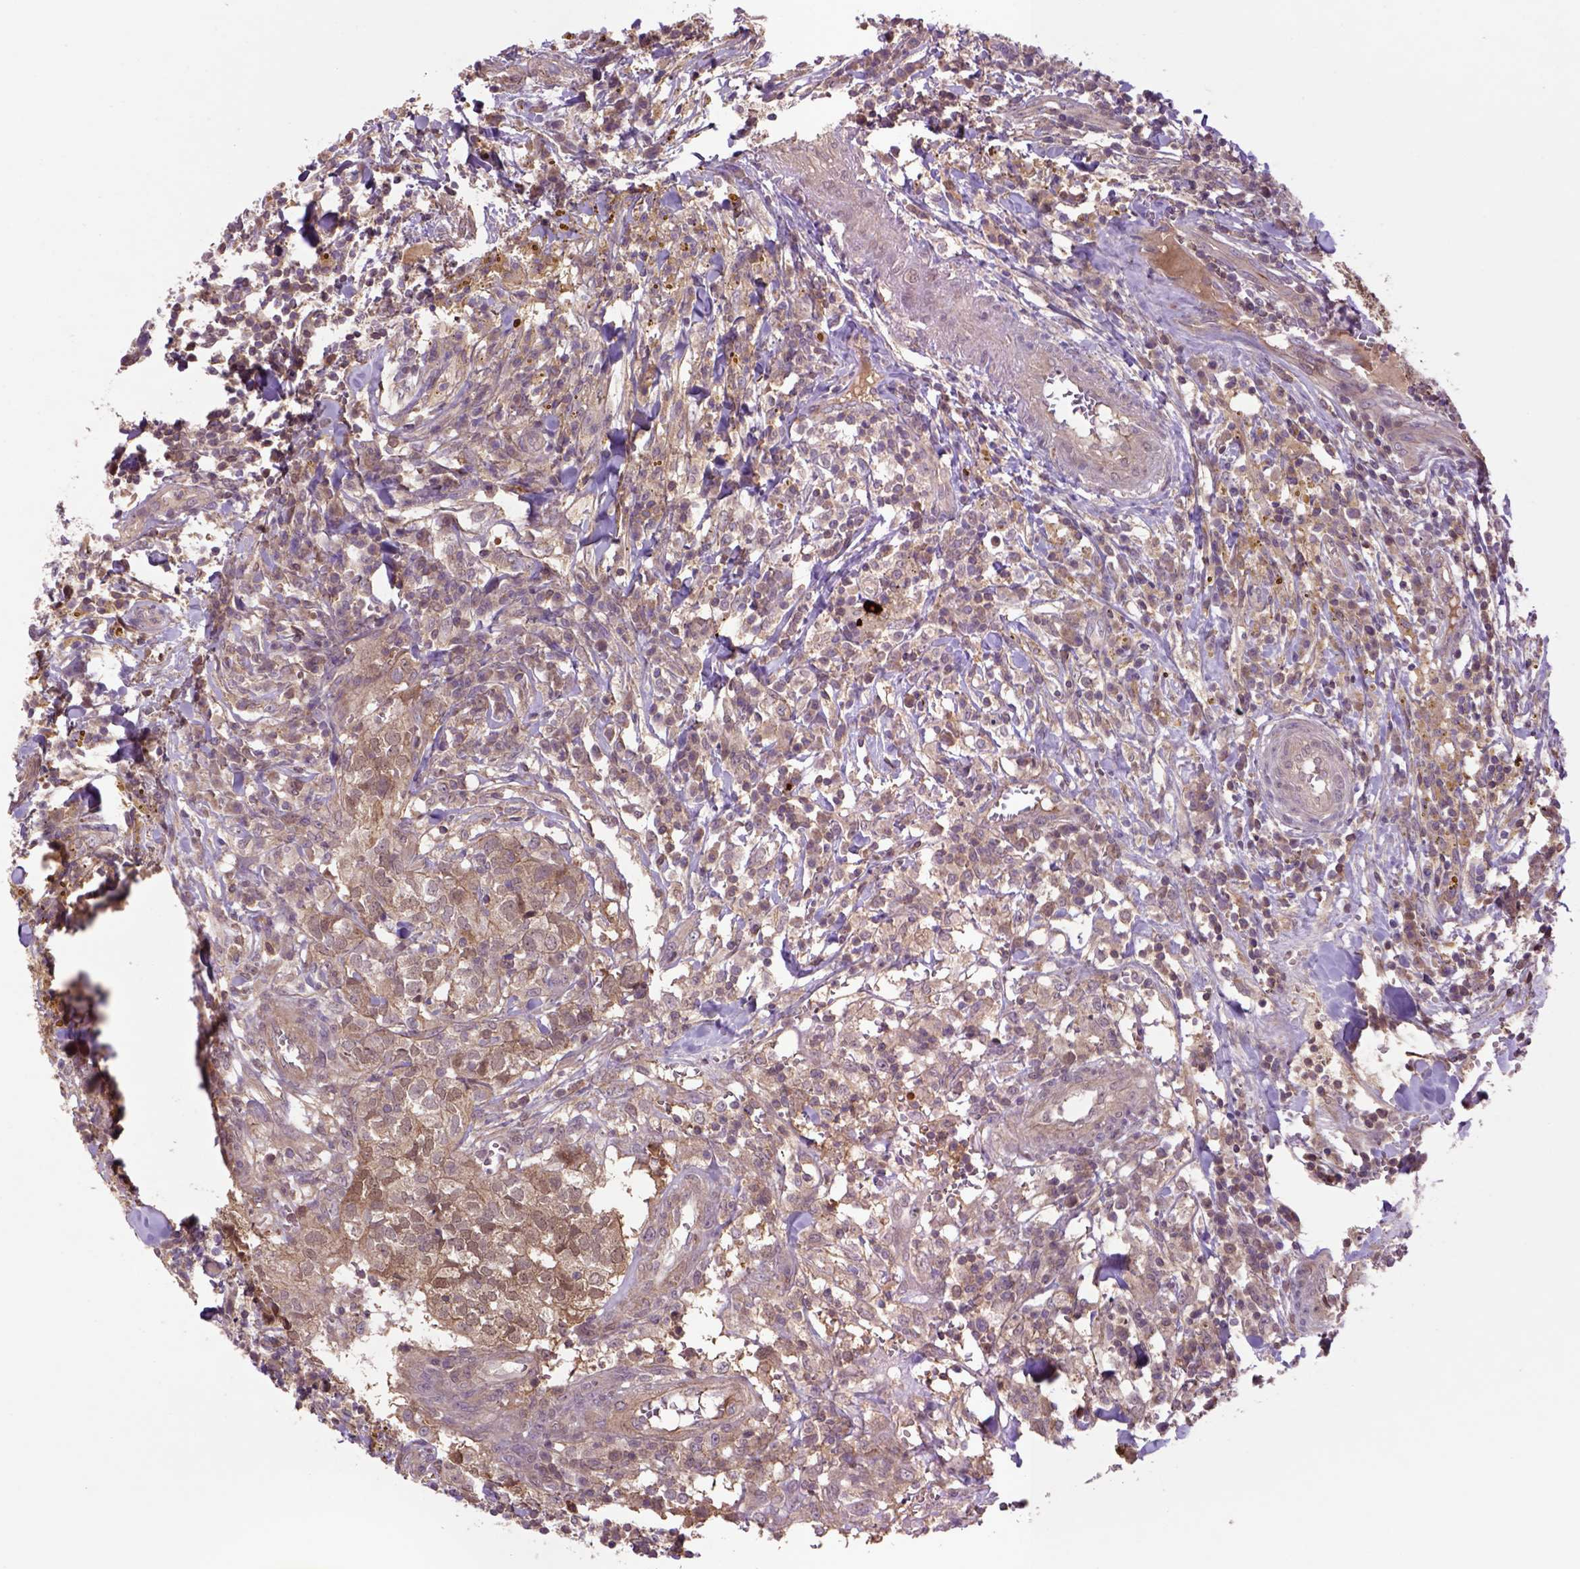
{"staining": {"intensity": "moderate", "quantity": ">75%", "location": "cytoplasmic/membranous"}, "tissue": "breast cancer", "cell_type": "Tumor cells", "image_type": "cancer", "snomed": [{"axis": "morphology", "description": "Duct carcinoma"}, {"axis": "topography", "description": "Breast"}], "caption": "Immunohistochemistry (IHC) of breast intraductal carcinoma demonstrates medium levels of moderate cytoplasmic/membranous expression in about >75% of tumor cells. (DAB = brown stain, brightfield microscopy at high magnification).", "gene": "HSPBP1", "patient": {"sex": "female", "age": 30}}